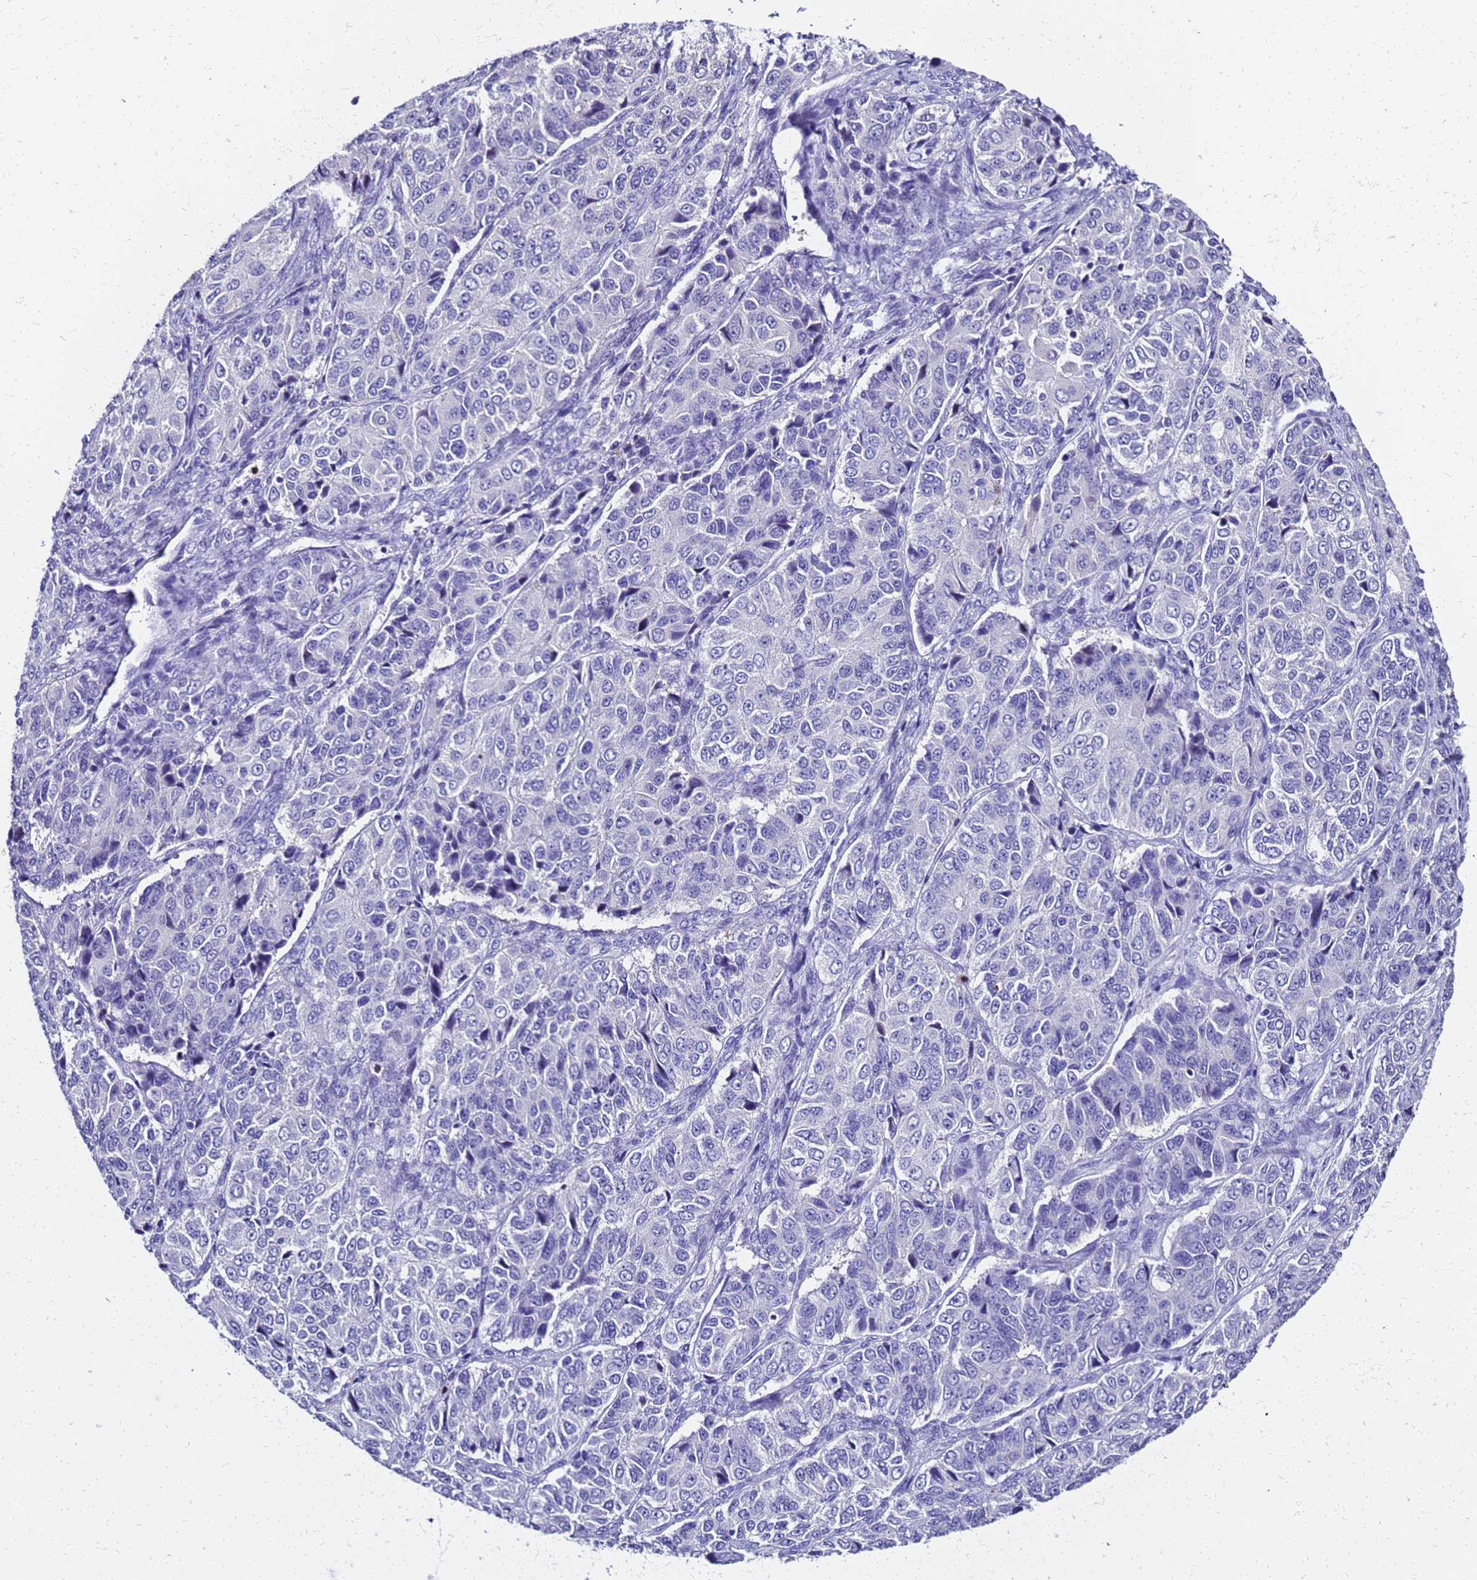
{"staining": {"intensity": "negative", "quantity": "none", "location": "none"}, "tissue": "ovarian cancer", "cell_type": "Tumor cells", "image_type": "cancer", "snomed": [{"axis": "morphology", "description": "Carcinoma, endometroid"}, {"axis": "topography", "description": "Ovary"}], "caption": "Immunohistochemical staining of ovarian cancer (endometroid carcinoma) displays no significant expression in tumor cells.", "gene": "SMIM21", "patient": {"sex": "female", "age": 51}}